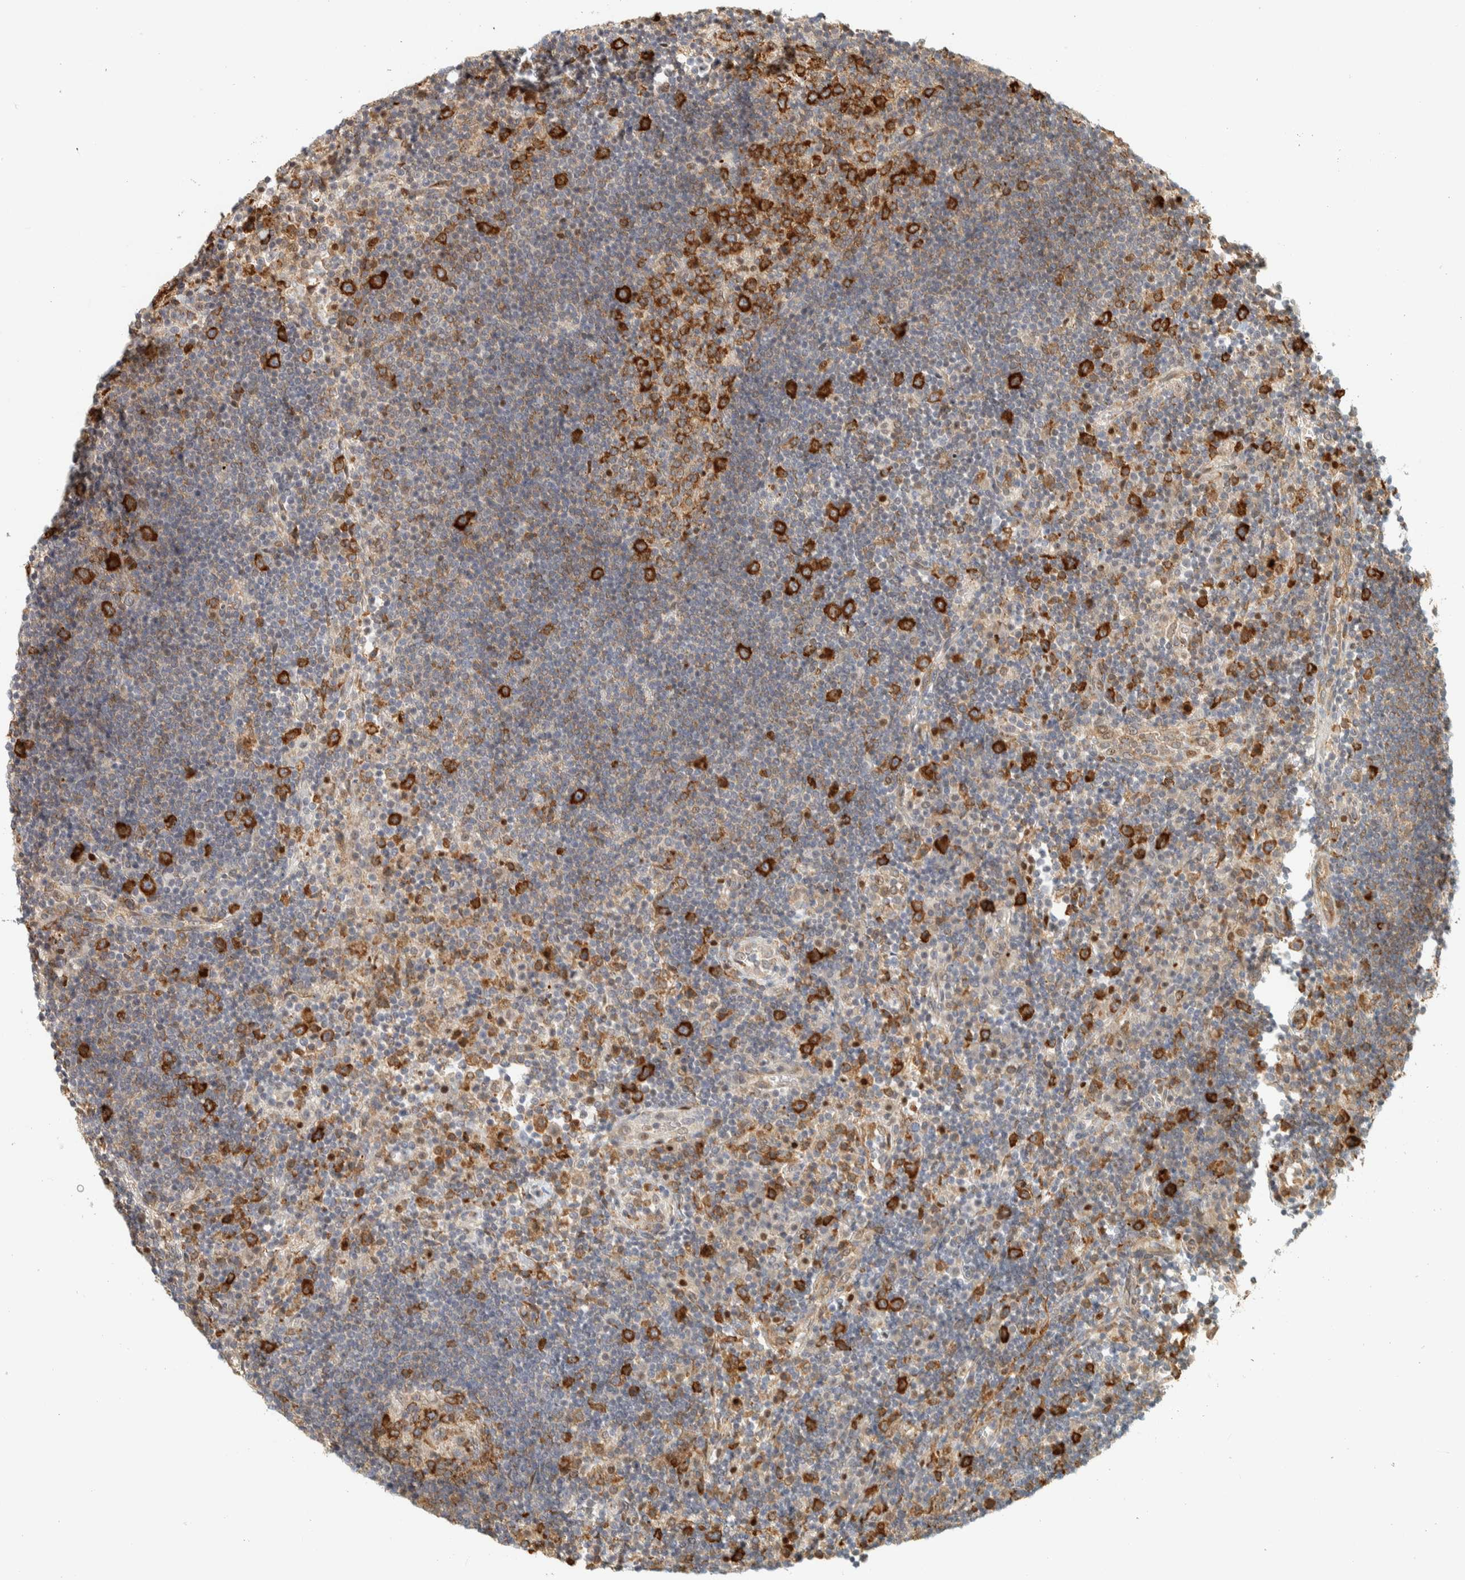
{"staining": {"intensity": "moderate", "quantity": ">75%", "location": "cytoplasmic/membranous"}, "tissue": "lymph node", "cell_type": "Germinal center cells", "image_type": "normal", "snomed": [{"axis": "morphology", "description": "Normal tissue, NOS"}, {"axis": "topography", "description": "Lymph node"}], "caption": "A brown stain shows moderate cytoplasmic/membranous staining of a protein in germinal center cells of benign human lymph node. (DAB (3,3'-diaminobenzidine) IHC with brightfield microscopy, high magnification).", "gene": "LLGL2", "patient": {"sex": "female", "age": 53}}